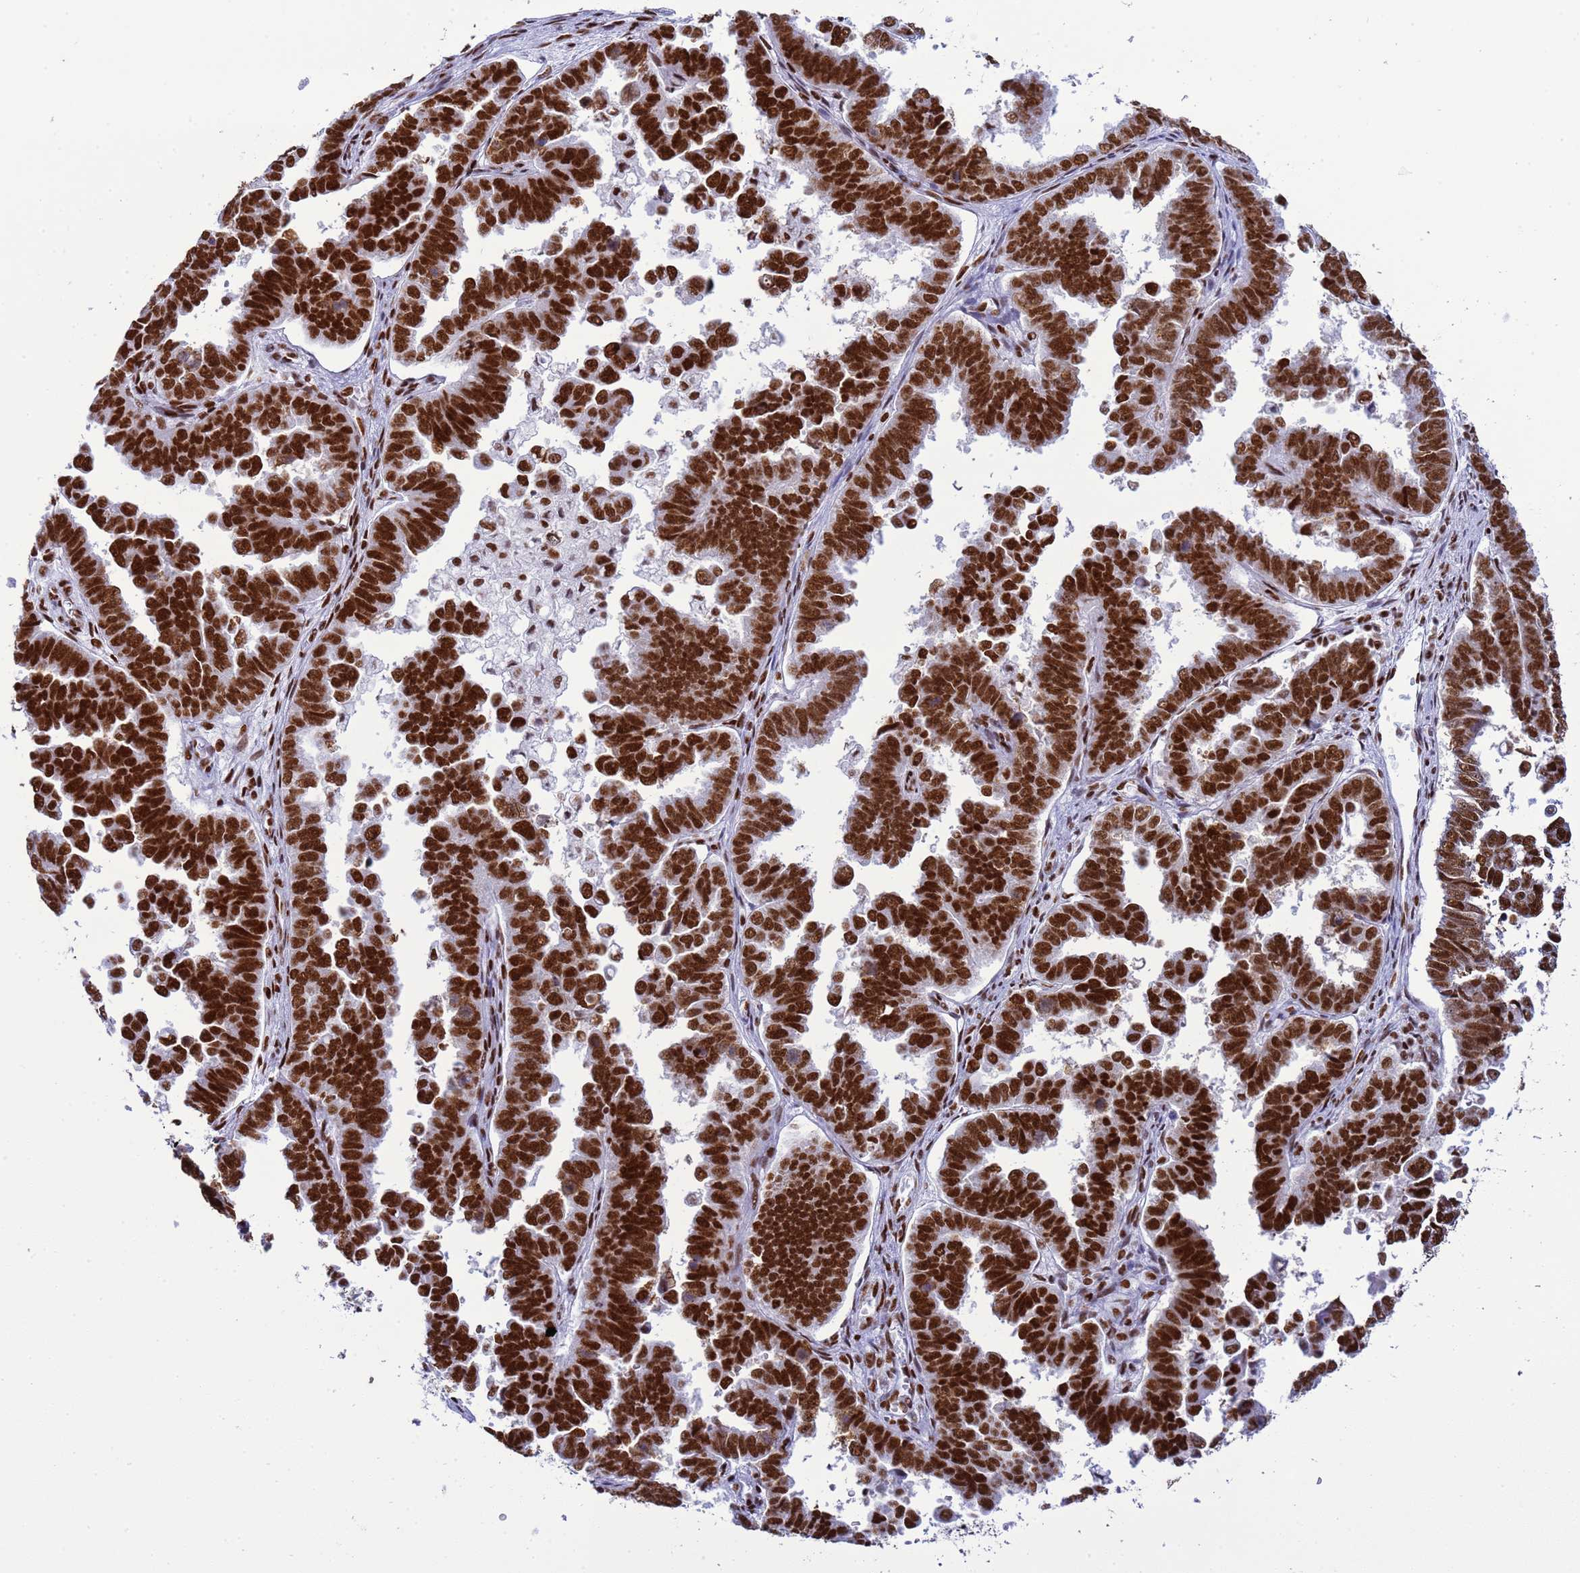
{"staining": {"intensity": "strong", "quantity": ">75%", "location": "nuclear"}, "tissue": "endometrial cancer", "cell_type": "Tumor cells", "image_type": "cancer", "snomed": [{"axis": "morphology", "description": "Adenocarcinoma, NOS"}, {"axis": "topography", "description": "Endometrium"}], "caption": "DAB immunohistochemical staining of human endometrial cancer (adenocarcinoma) reveals strong nuclear protein staining in about >75% of tumor cells.", "gene": "RALY", "patient": {"sex": "female", "age": 75}}